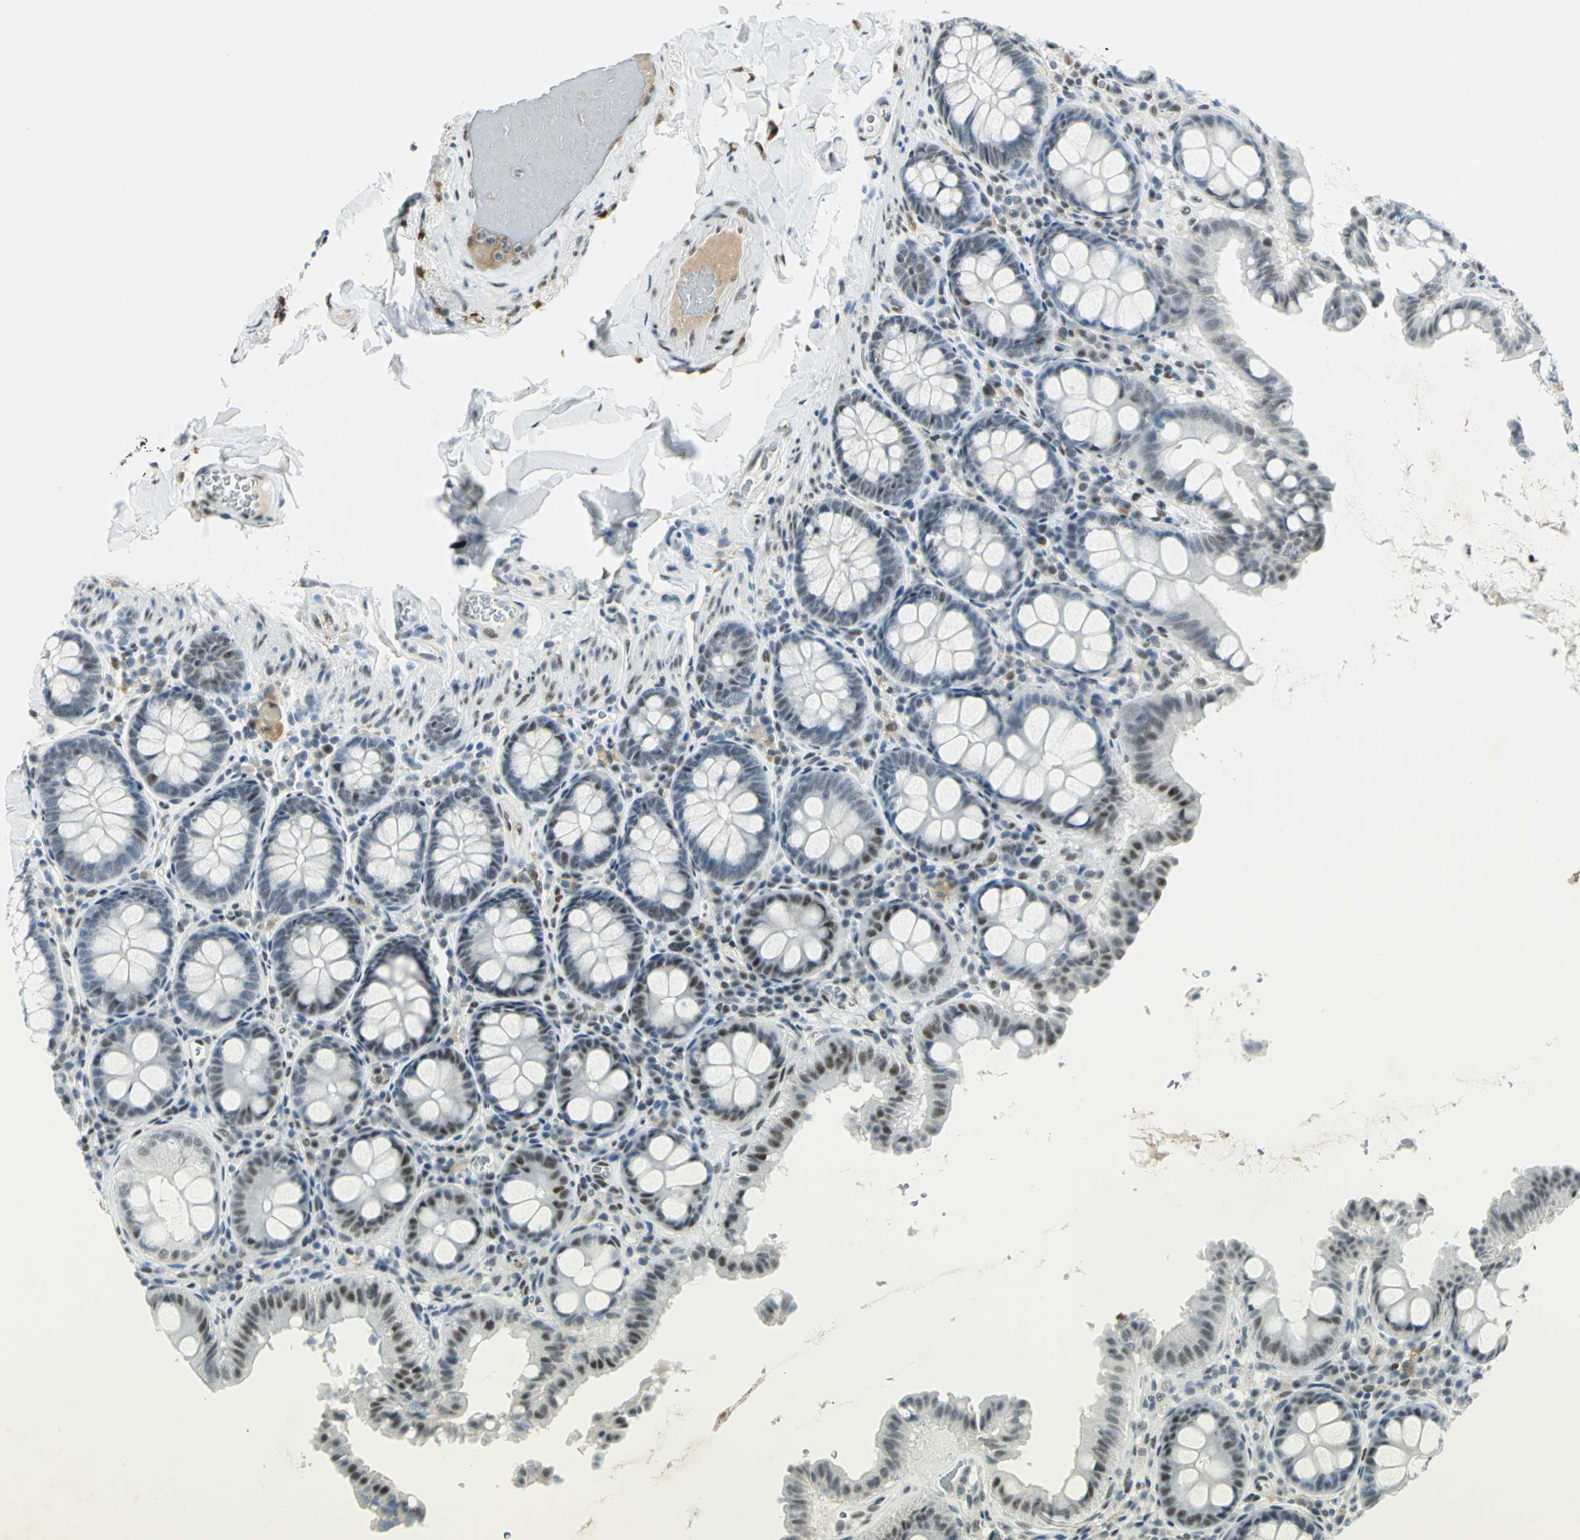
{"staining": {"intensity": "moderate", "quantity": "25%-75%", "location": "nuclear"}, "tissue": "colon", "cell_type": "Endothelial cells", "image_type": "normal", "snomed": [{"axis": "morphology", "description": "Normal tissue, NOS"}, {"axis": "topography", "description": "Colon"}], "caption": "Moderate nuclear positivity is appreciated in approximately 25%-75% of endothelial cells in unremarkable colon.", "gene": "MTMR10", "patient": {"sex": "female", "age": 61}}